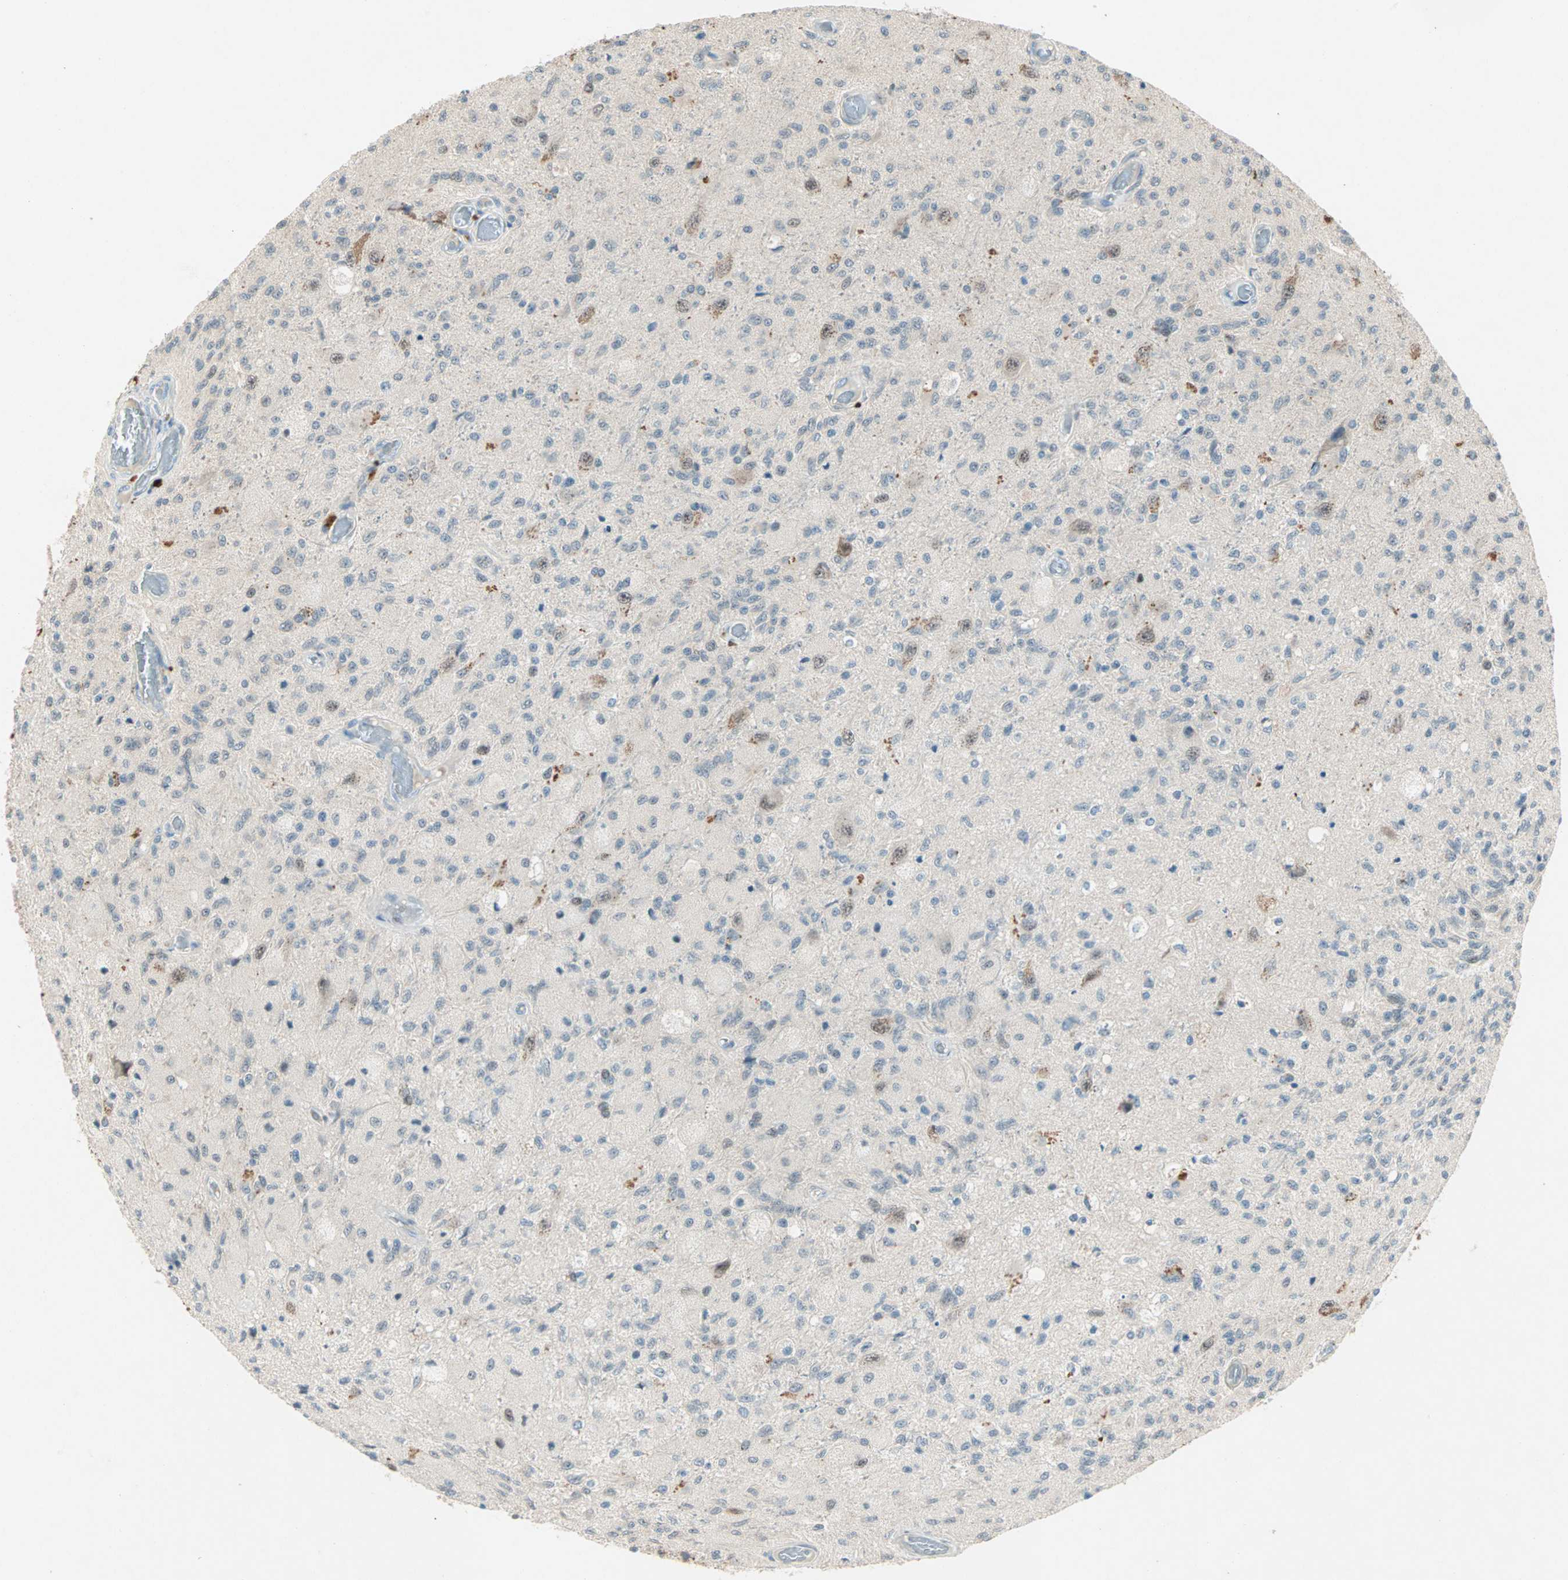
{"staining": {"intensity": "weak", "quantity": "<25%", "location": "cytoplasmic/membranous"}, "tissue": "glioma", "cell_type": "Tumor cells", "image_type": "cancer", "snomed": [{"axis": "morphology", "description": "Normal tissue, NOS"}, {"axis": "morphology", "description": "Glioma, malignant, High grade"}, {"axis": "topography", "description": "Cerebral cortex"}], "caption": "Tumor cells show no significant protein staining in malignant glioma (high-grade).", "gene": "RTL6", "patient": {"sex": "male", "age": 77}}